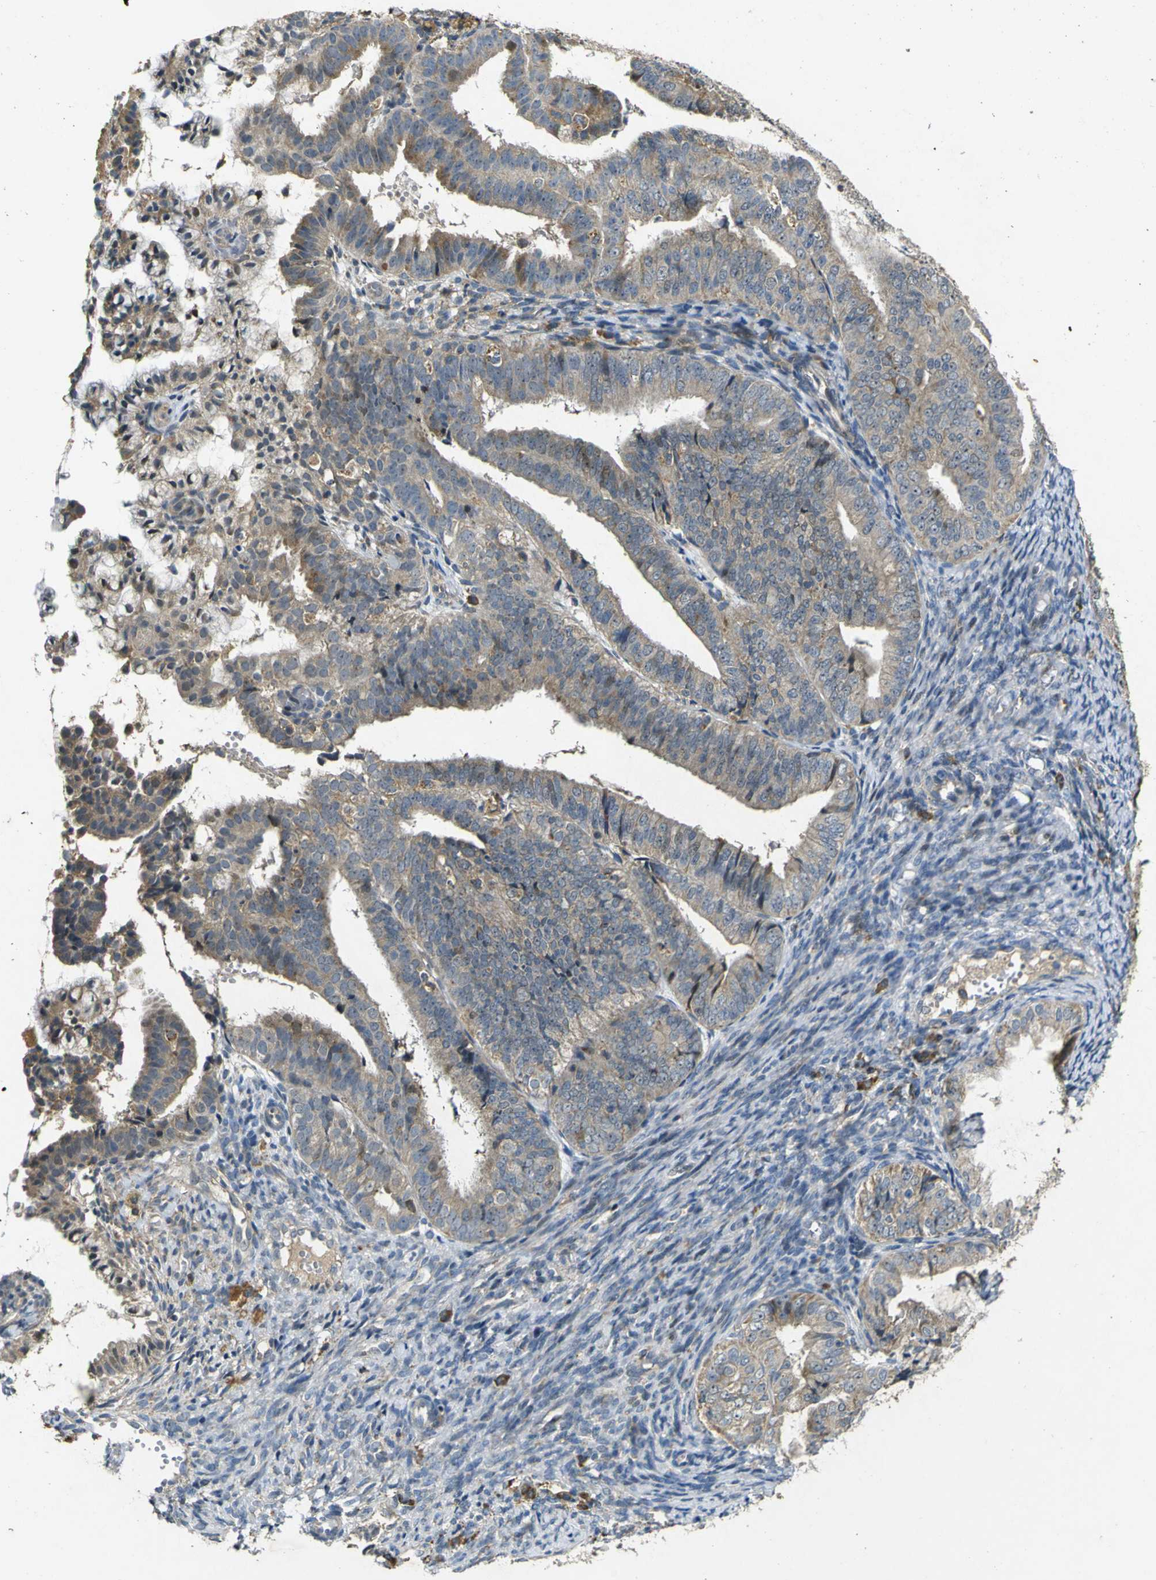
{"staining": {"intensity": "weak", "quantity": ">75%", "location": "cytoplasmic/membranous"}, "tissue": "endometrial cancer", "cell_type": "Tumor cells", "image_type": "cancer", "snomed": [{"axis": "morphology", "description": "Adenocarcinoma, NOS"}, {"axis": "topography", "description": "Endometrium"}], "caption": "Human endometrial cancer stained with a protein marker exhibits weak staining in tumor cells.", "gene": "MAGI2", "patient": {"sex": "female", "age": 63}}